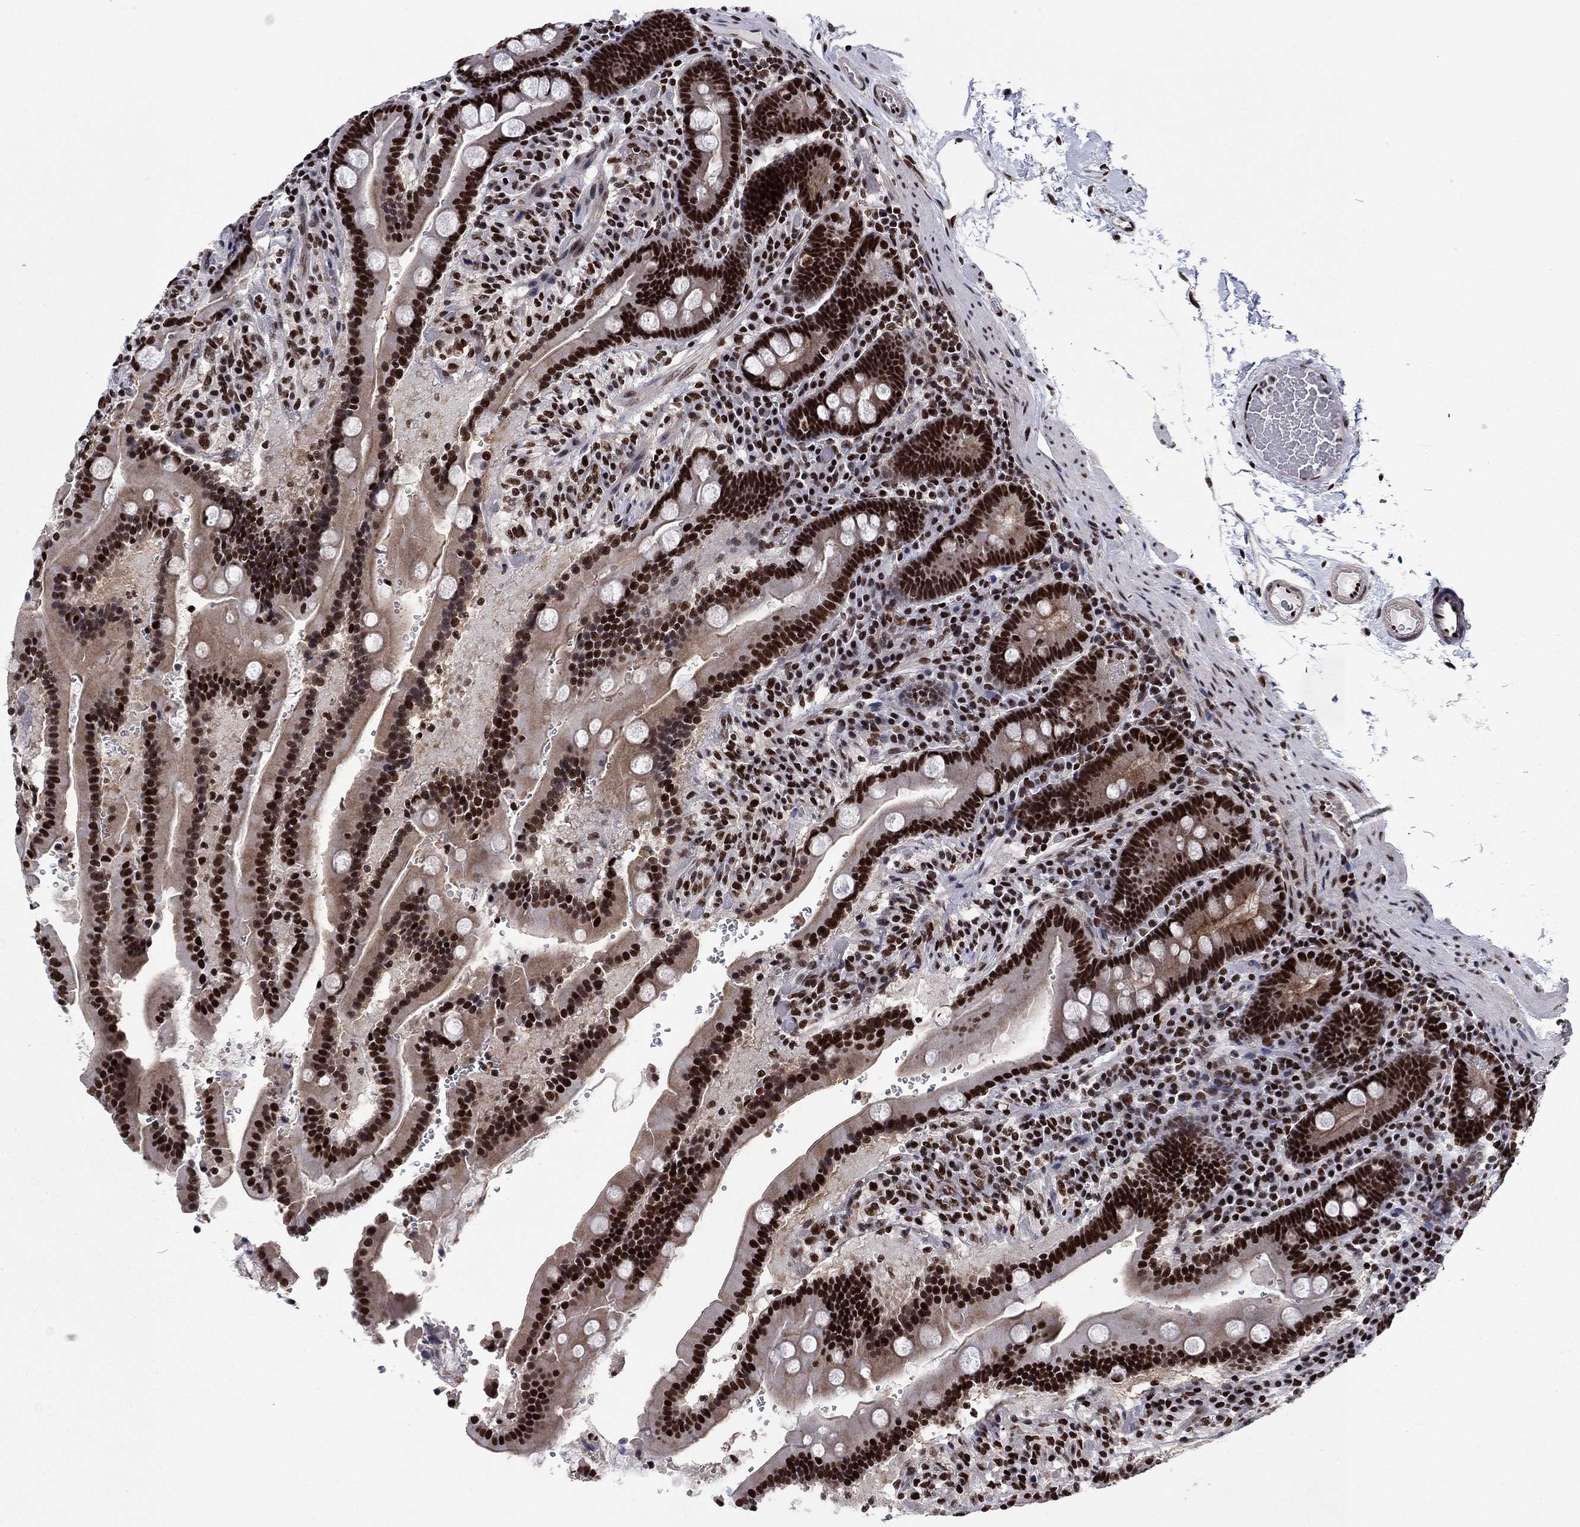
{"staining": {"intensity": "strong", "quantity": ">75%", "location": "nuclear"}, "tissue": "duodenum", "cell_type": "Glandular cells", "image_type": "normal", "snomed": [{"axis": "morphology", "description": "Normal tissue, NOS"}, {"axis": "topography", "description": "Duodenum"}], "caption": "Unremarkable duodenum displays strong nuclear staining in approximately >75% of glandular cells The staining was performed using DAB to visualize the protein expression in brown, while the nuclei were stained in blue with hematoxylin (Magnification: 20x)..", "gene": "RPRD1B", "patient": {"sex": "female", "age": 62}}